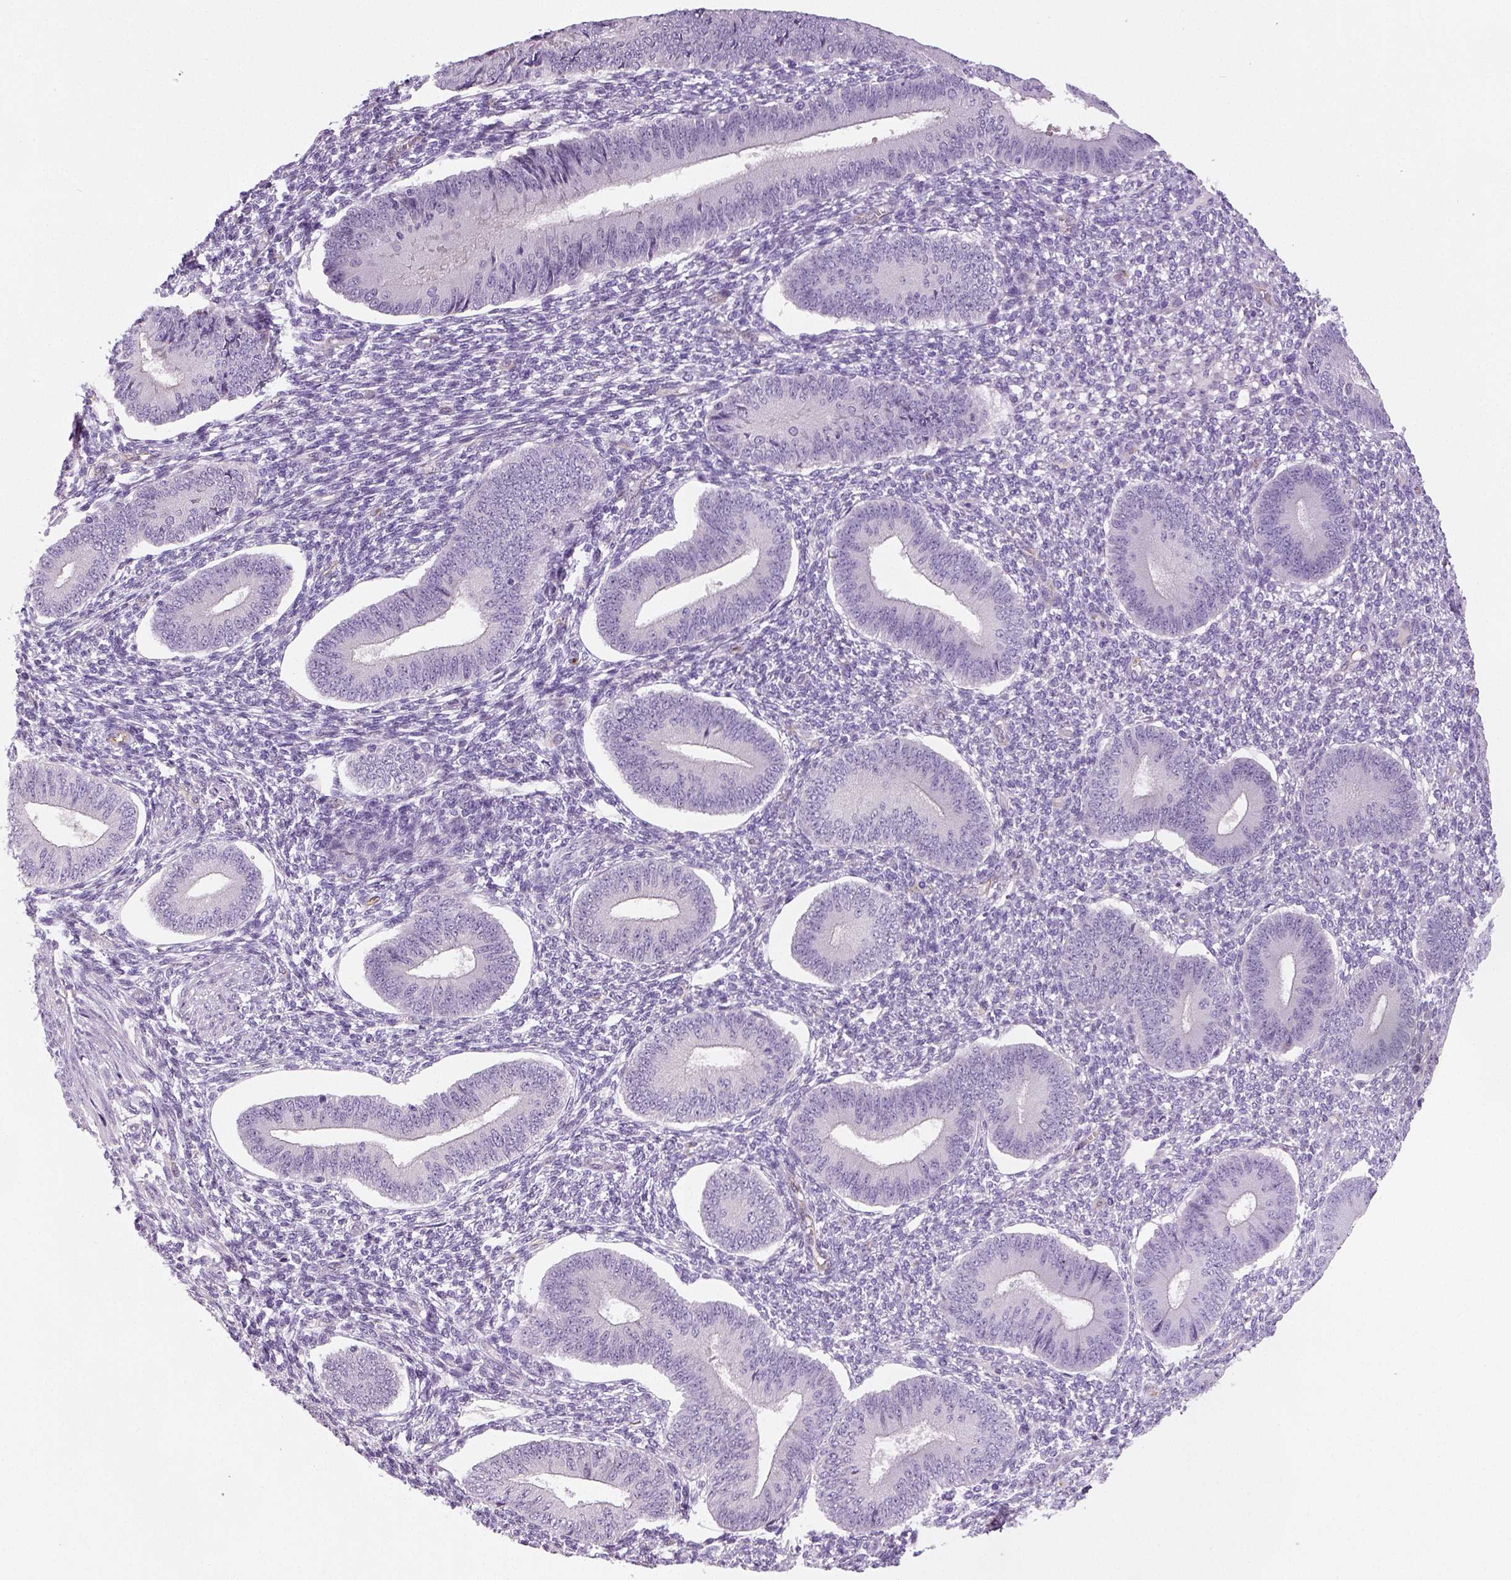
{"staining": {"intensity": "negative", "quantity": "none", "location": "none"}, "tissue": "endometrium", "cell_type": "Cells in endometrial stroma", "image_type": "normal", "snomed": [{"axis": "morphology", "description": "Normal tissue, NOS"}, {"axis": "topography", "description": "Endometrium"}], "caption": "IHC image of normal human endometrium stained for a protein (brown), which shows no expression in cells in endometrial stroma.", "gene": "ENSG00000250349", "patient": {"sex": "female", "age": 42}}